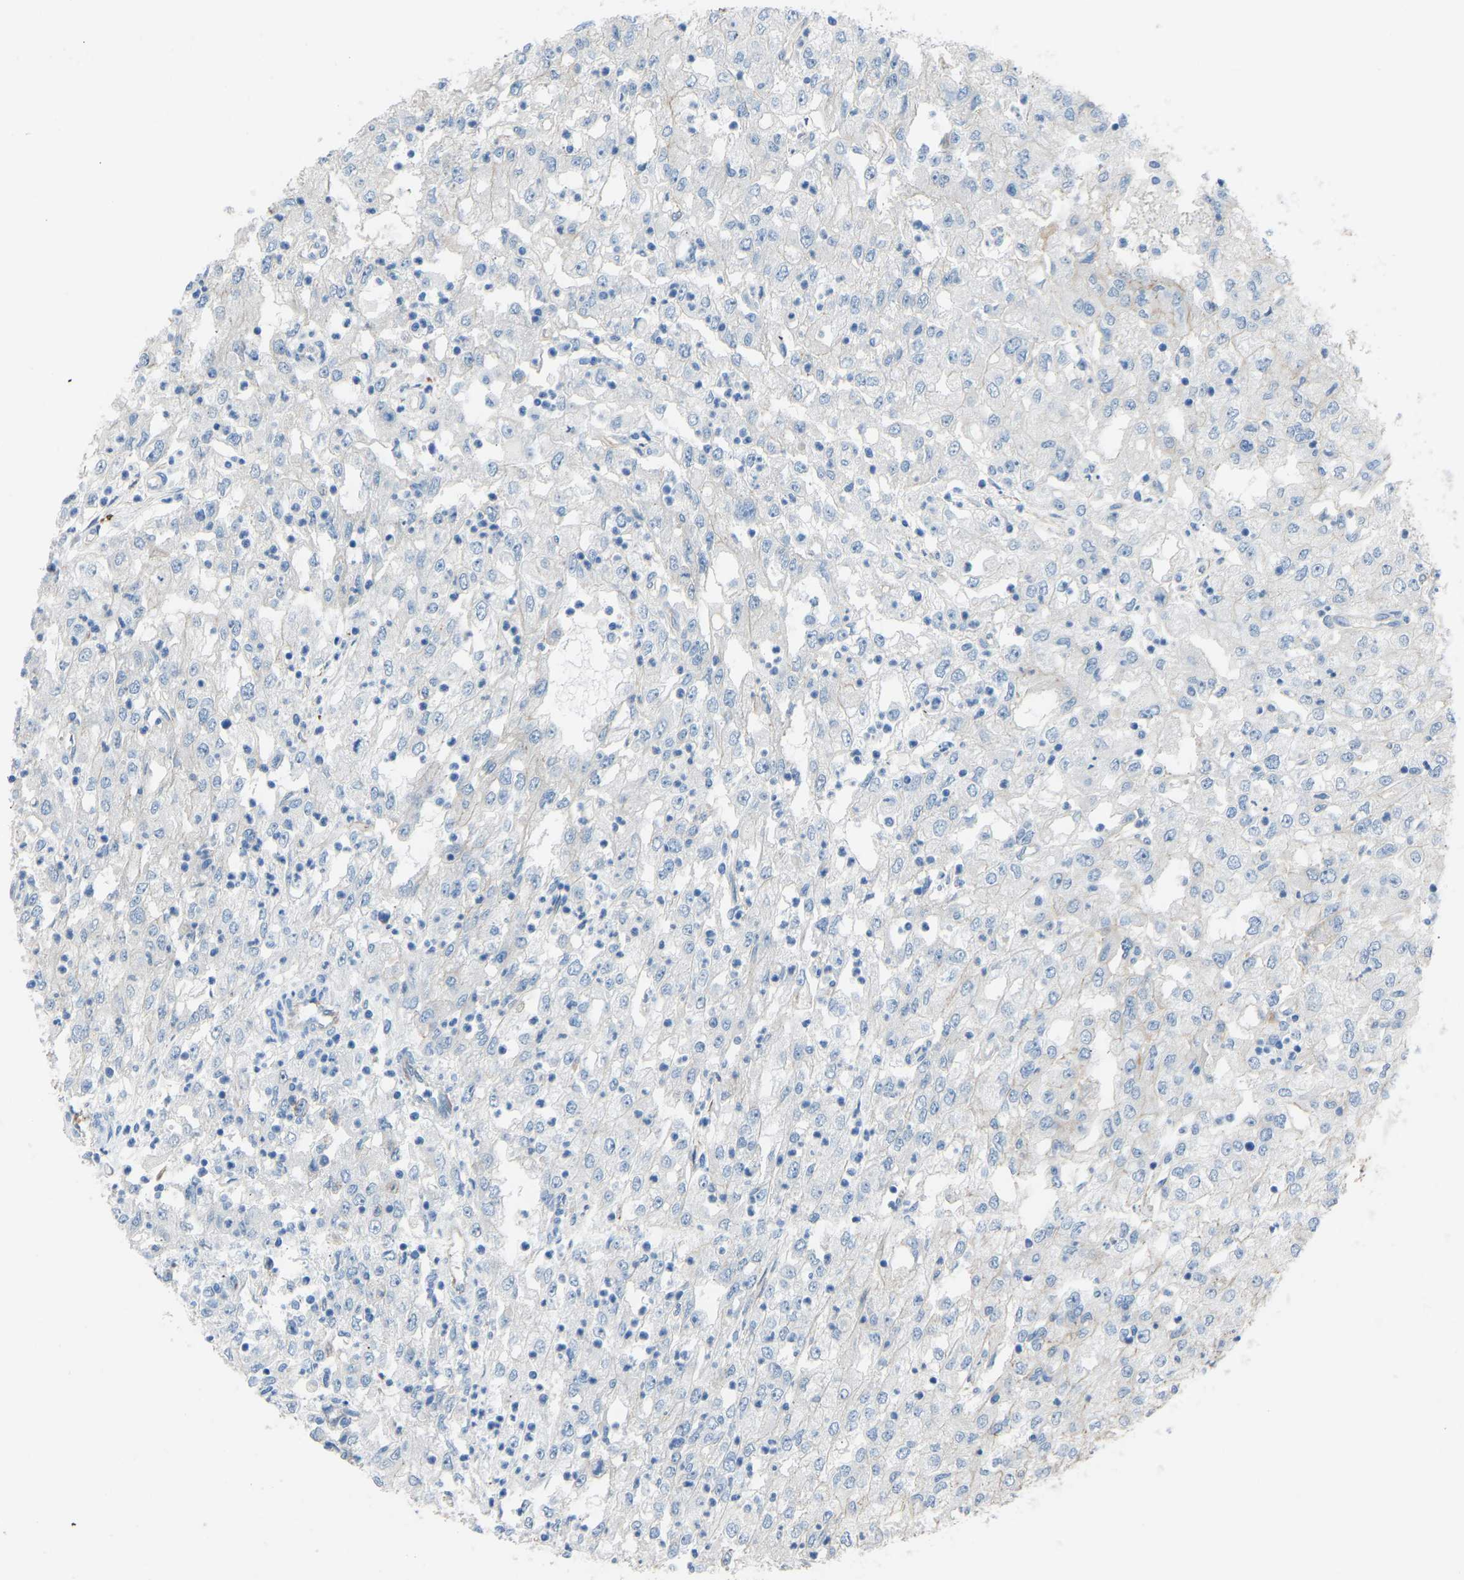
{"staining": {"intensity": "negative", "quantity": "none", "location": "none"}, "tissue": "renal cancer", "cell_type": "Tumor cells", "image_type": "cancer", "snomed": [{"axis": "morphology", "description": "Adenocarcinoma, NOS"}, {"axis": "topography", "description": "Kidney"}], "caption": "Immunohistochemistry (IHC) photomicrograph of renal adenocarcinoma stained for a protein (brown), which demonstrates no expression in tumor cells. (DAB IHC visualized using brightfield microscopy, high magnification).", "gene": "MYH10", "patient": {"sex": "female", "age": 54}}